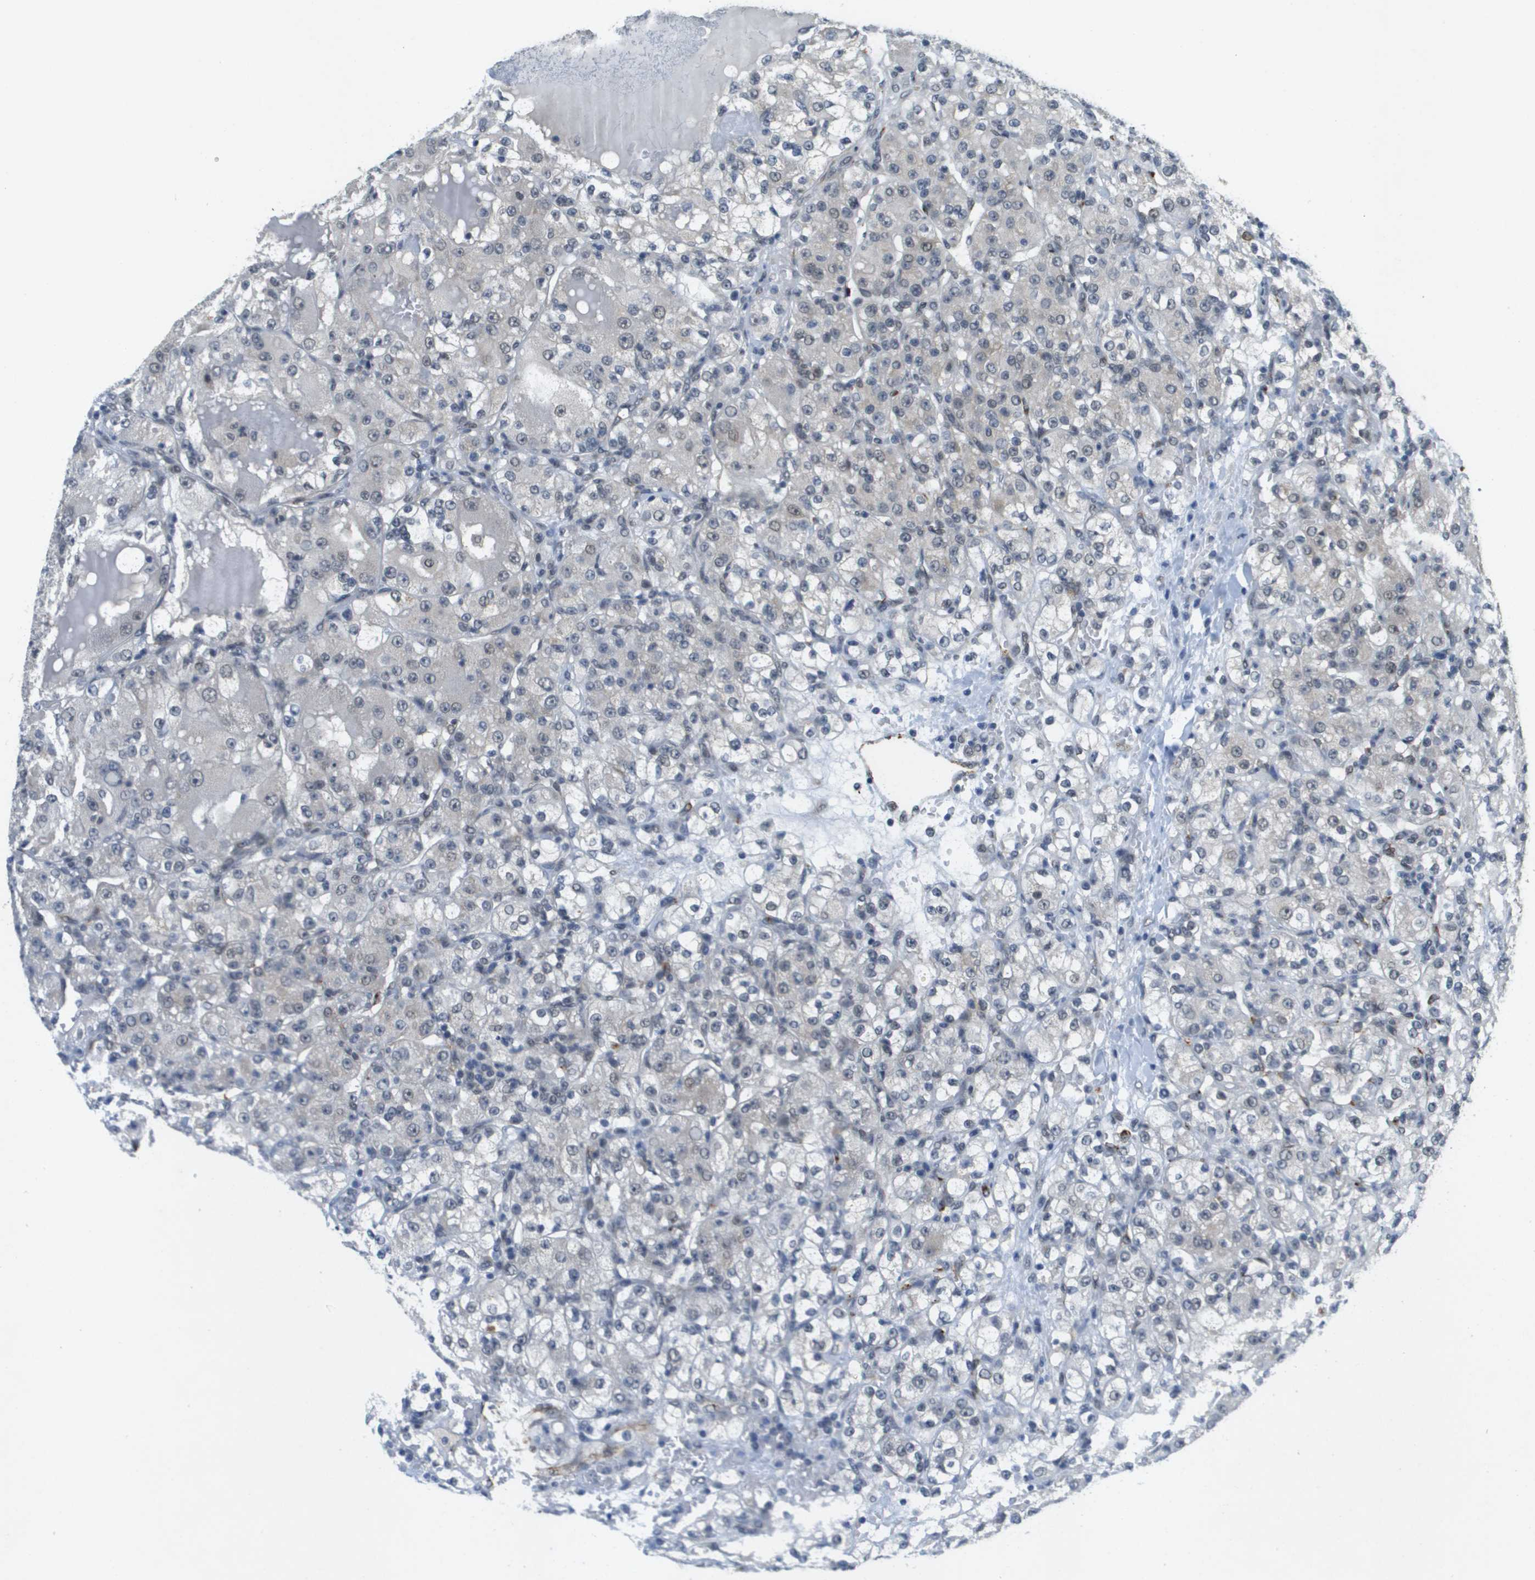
{"staining": {"intensity": "weak", "quantity": "<25%", "location": "nuclear"}, "tissue": "renal cancer", "cell_type": "Tumor cells", "image_type": "cancer", "snomed": [{"axis": "morphology", "description": "Normal tissue, NOS"}, {"axis": "morphology", "description": "Adenocarcinoma, NOS"}, {"axis": "topography", "description": "Kidney"}], "caption": "Immunohistochemistry photomicrograph of human renal cancer stained for a protein (brown), which shows no positivity in tumor cells.", "gene": "ARID1B", "patient": {"sex": "male", "age": 61}}